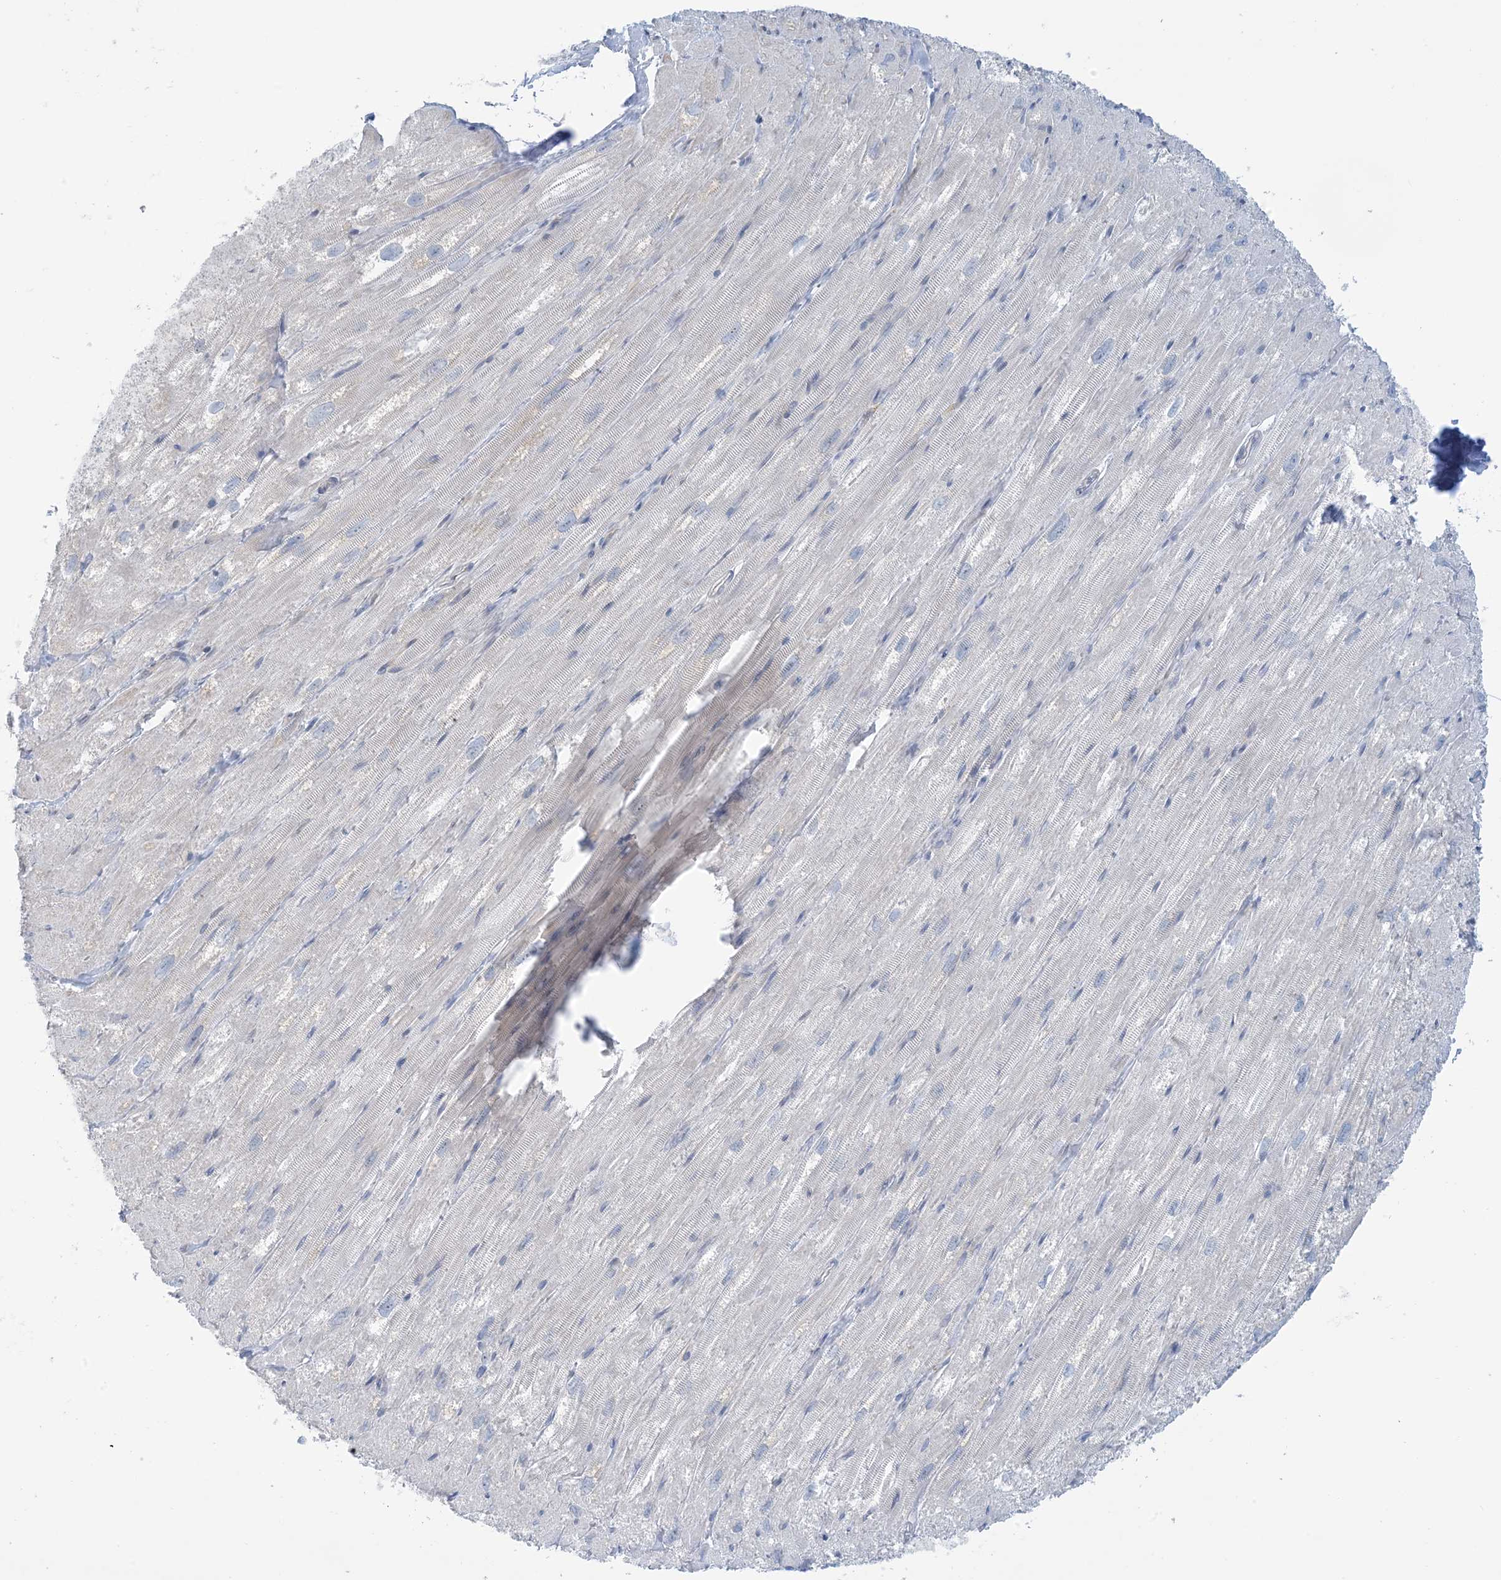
{"staining": {"intensity": "weak", "quantity": "<25%", "location": "cytoplasmic/membranous"}, "tissue": "heart muscle", "cell_type": "Cardiomyocytes", "image_type": "normal", "snomed": [{"axis": "morphology", "description": "Normal tissue, NOS"}, {"axis": "topography", "description": "Heart"}], "caption": "Immunohistochemistry of normal human heart muscle displays no staining in cardiomyocytes.", "gene": "MRPS18A", "patient": {"sex": "male", "age": 50}}